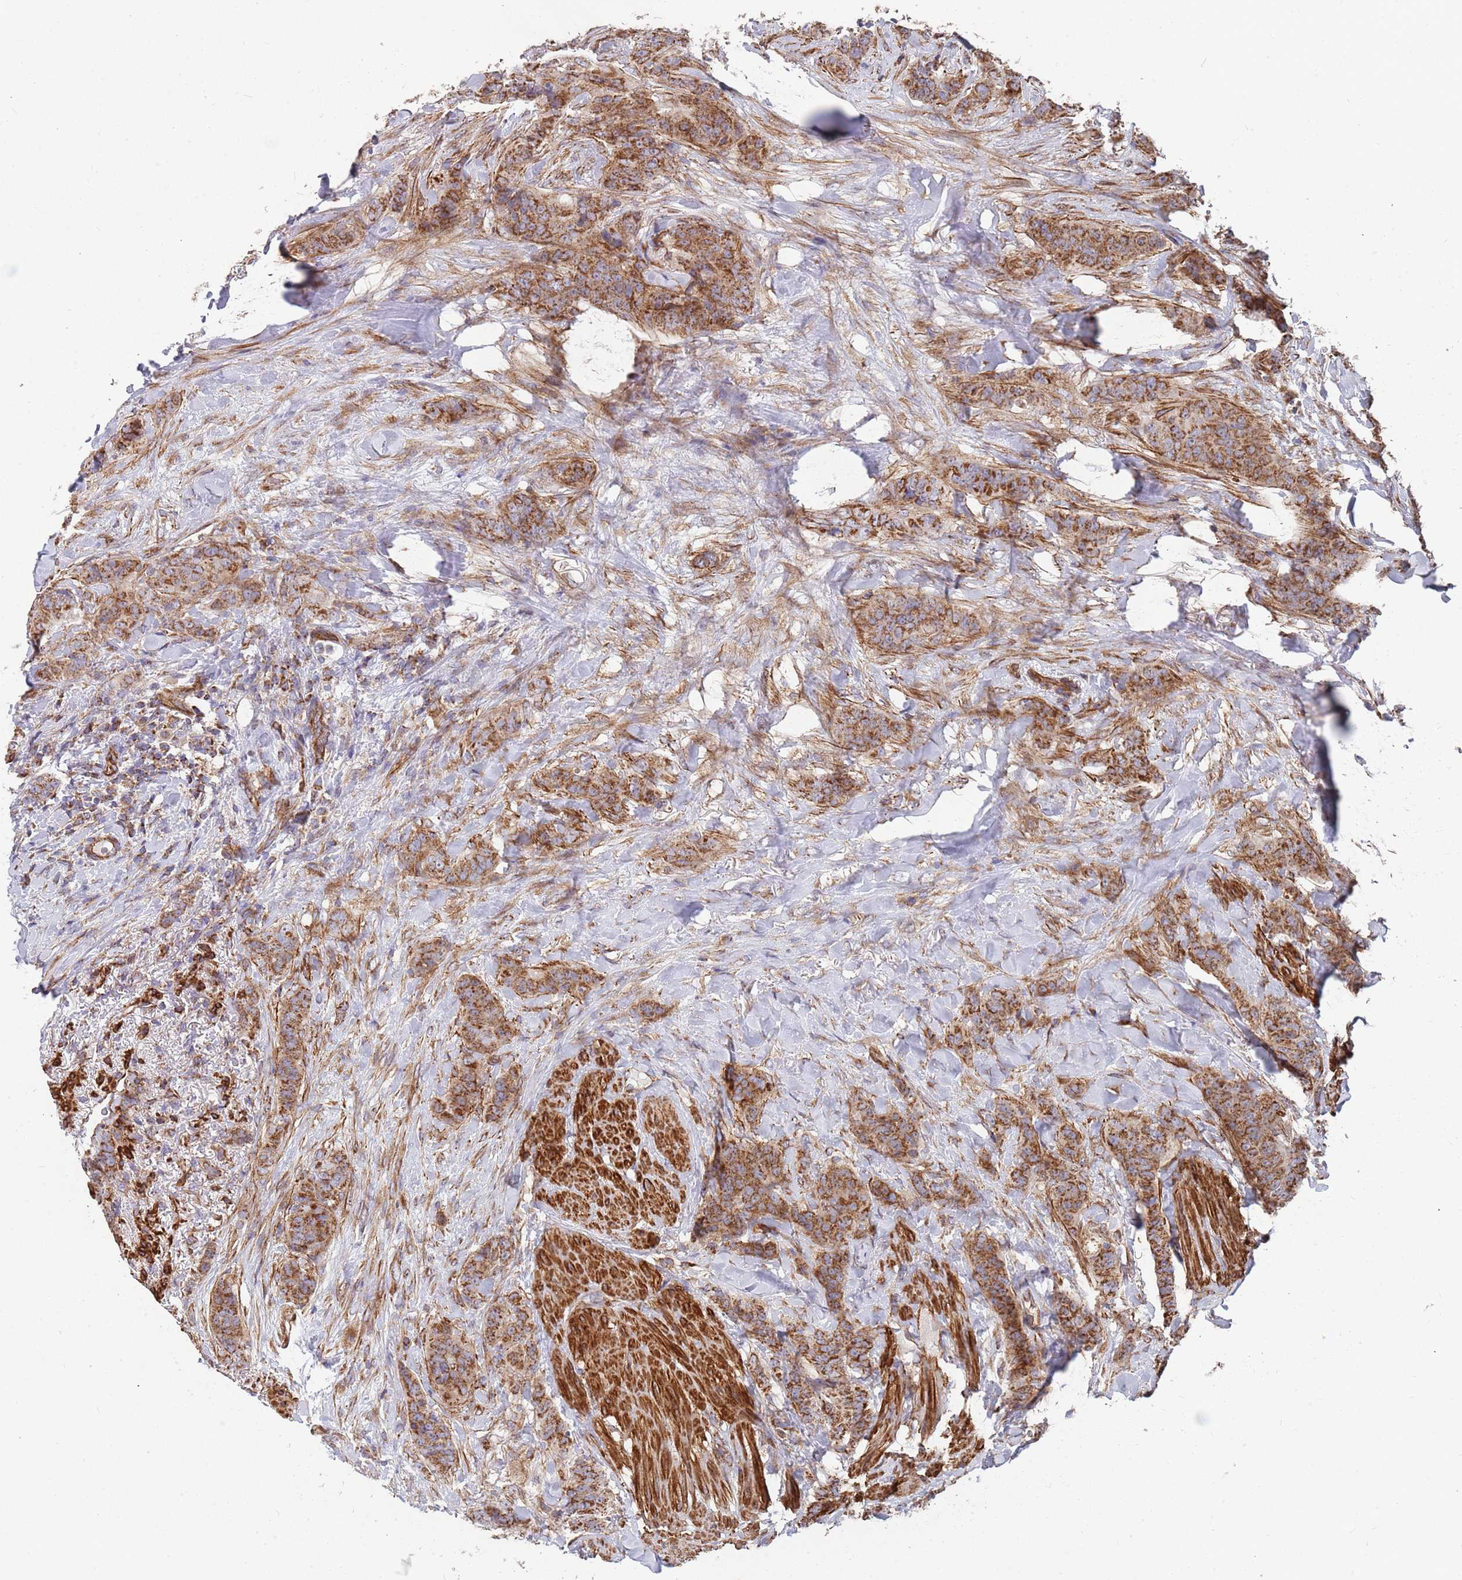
{"staining": {"intensity": "moderate", "quantity": ">75%", "location": "cytoplasmic/membranous"}, "tissue": "breast cancer", "cell_type": "Tumor cells", "image_type": "cancer", "snomed": [{"axis": "morphology", "description": "Duct carcinoma"}, {"axis": "topography", "description": "Breast"}], "caption": "DAB immunohistochemical staining of breast invasive ductal carcinoma displays moderate cytoplasmic/membranous protein expression in about >75% of tumor cells. (Stains: DAB in brown, nuclei in blue, Microscopy: brightfield microscopy at high magnification).", "gene": "WDFY3", "patient": {"sex": "female", "age": 40}}